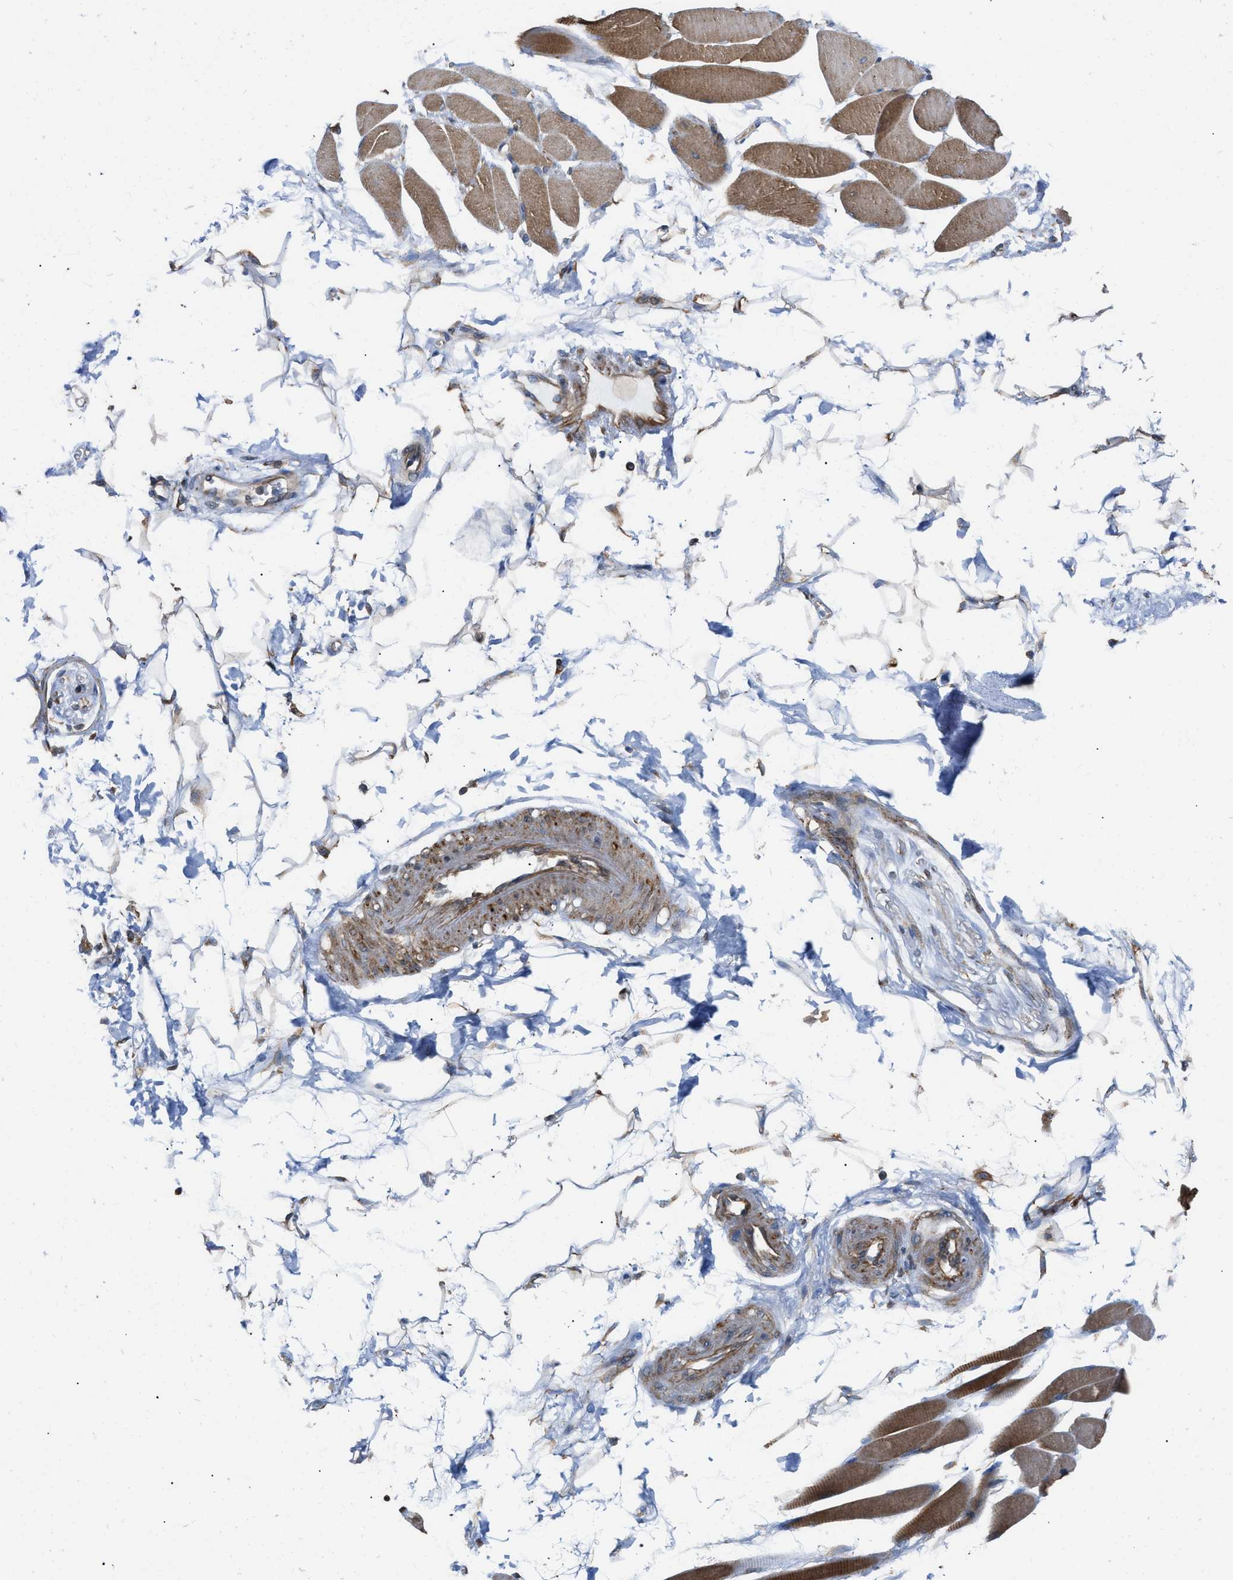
{"staining": {"intensity": "strong", "quantity": ">75%", "location": "cytoplasmic/membranous"}, "tissue": "skeletal muscle", "cell_type": "Myocytes", "image_type": "normal", "snomed": [{"axis": "morphology", "description": "Normal tissue, NOS"}, {"axis": "topography", "description": "Skeletal muscle"}, {"axis": "topography", "description": "Oral tissue"}, {"axis": "topography", "description": "Peripheral nerve tissue"}], "caption": "Immunohistochemical staining of benign human skeletal muscle demonstrates high levels of strong cytoplasmic/membranous positivity in about >75% of myocytes.", "gene": "ERLIN2", "patient": {"sex": "female", "age": 84}}